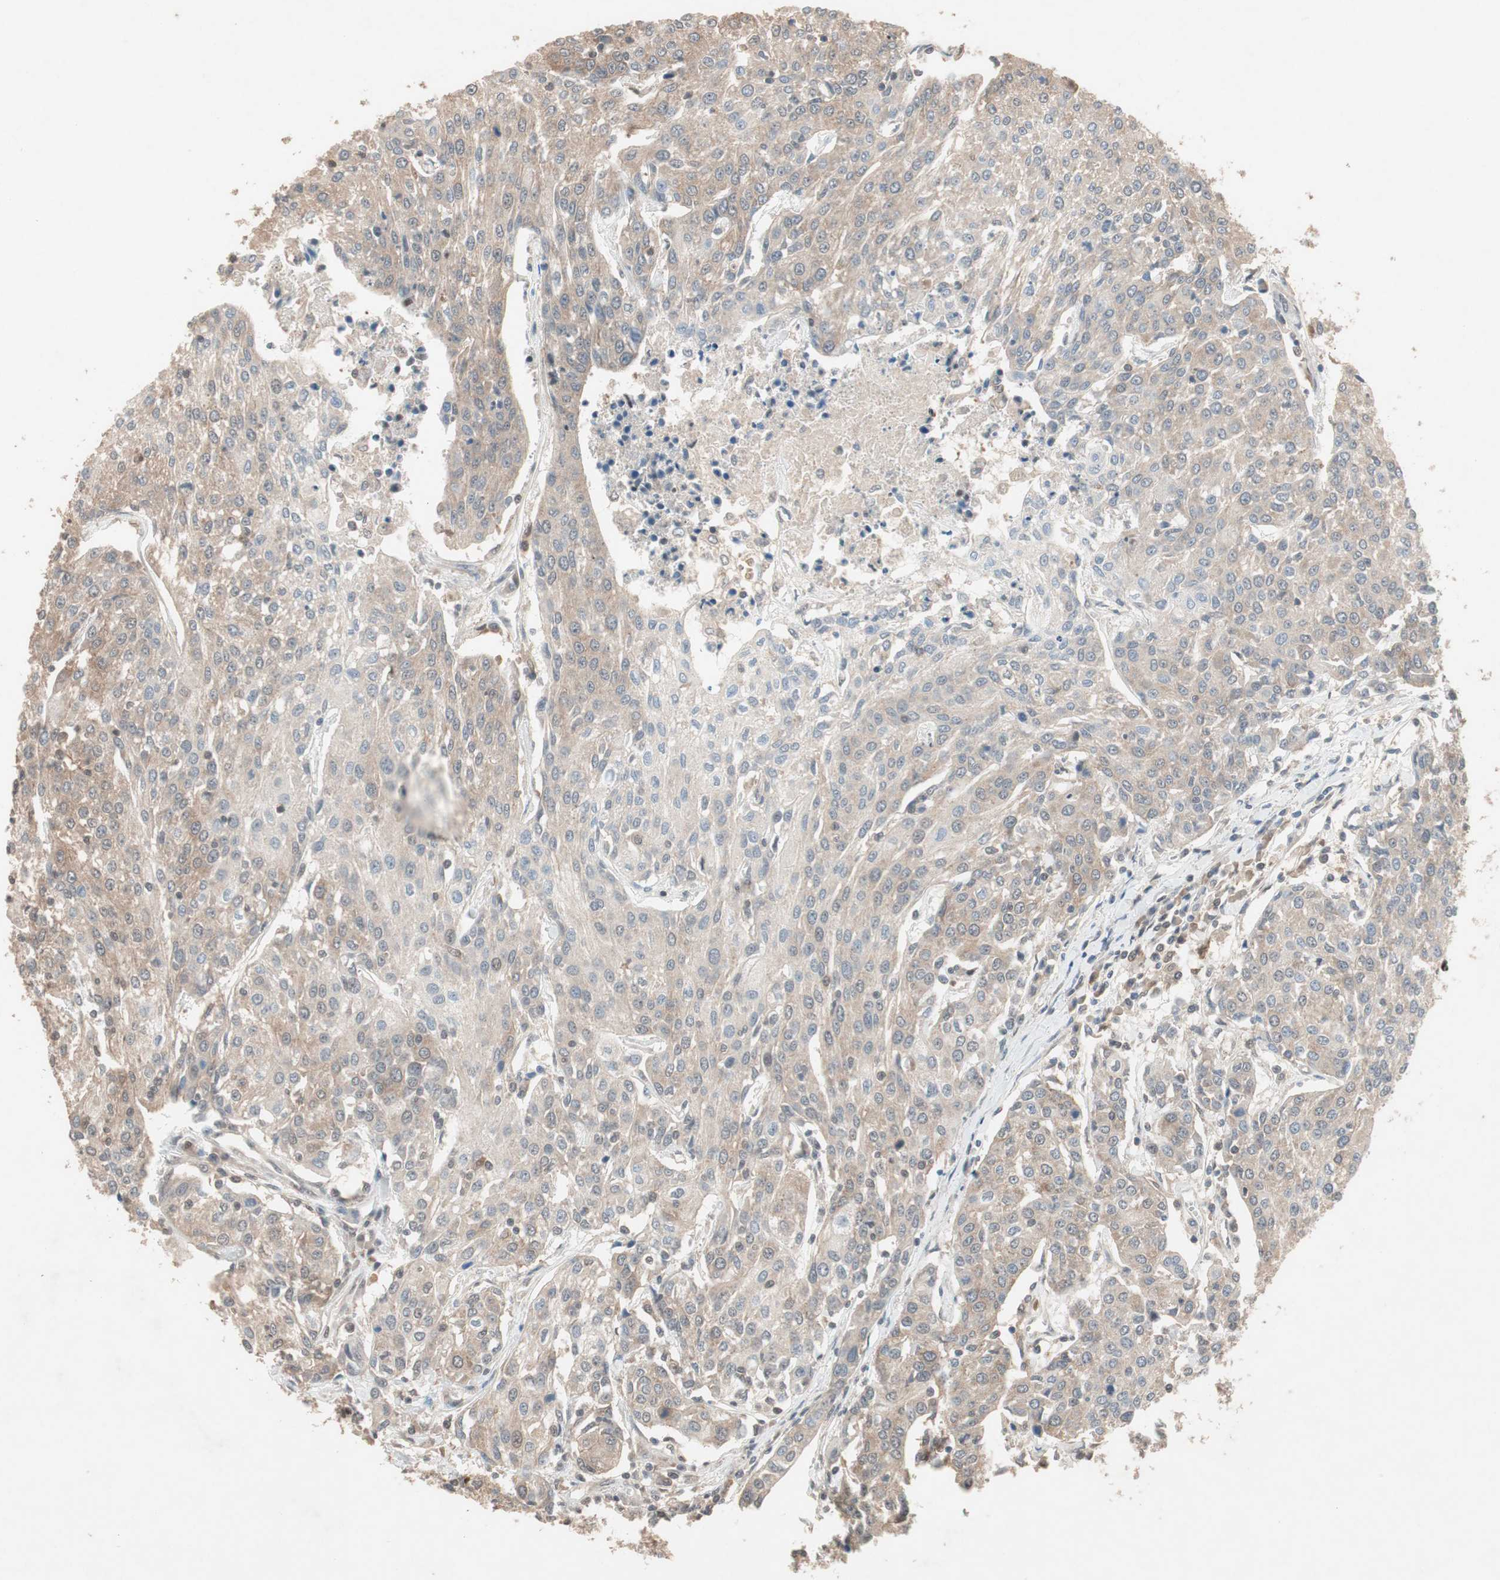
{"staining": {"intensity": "moderate", "quantity": ">75%", "location": "cytoplasmic/membranous"}, "tissue": "urothelial cancer", "cell_type": "Tumor cells", "image_type": "cancer", "snomed": [{"axis": "morphology", "description": "Urothelial carcinoma, High grade"}, {"axis": "topography", "description": "Urinary bladder"}], "caption": "High-magnification brightfield microscopy of urothelial cancer stained with DAB (brown) and counterstained with hematoxylin (blue). tumor cells exhibit moderate cytoplasmic/membranous positivity is identified in approximately>75% of cells. The staining was performed using DAB, with brown indicating positive protein expression. Nuclei are stained blue with hematoxylin.", "gene": "GART", "patient": {"sex": "female", "age": 85}}